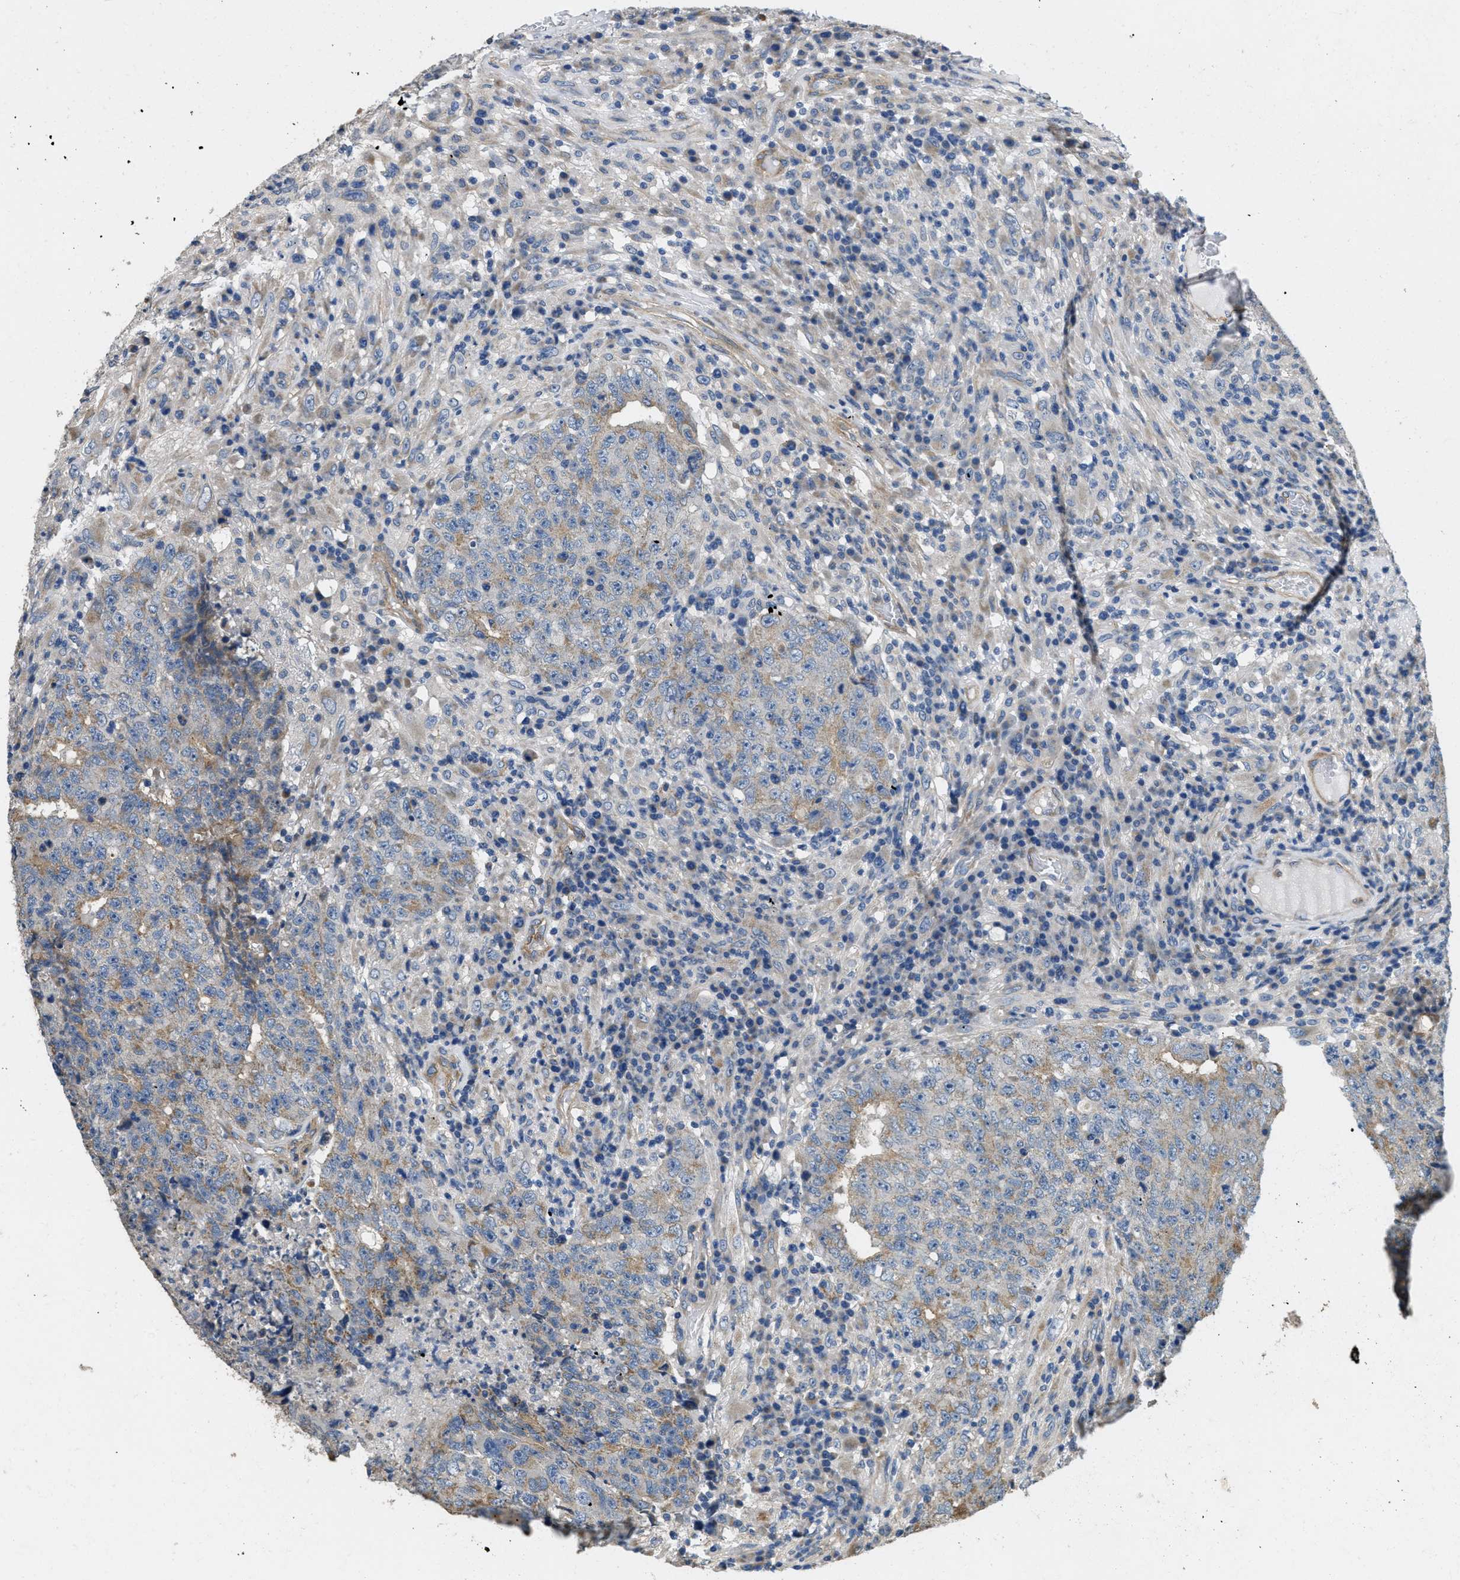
{"staining": {"intensity": "weak", "quantity": "<25%", "location": "cytoplasmic/membranous"}, "tissue": "testis cancer", "cell_type": "Tumor cells", "image_type": "cancer", "snomed": [{"axis": "morphology", "description": "Necrosis, NOS"}, {"axis": "morphology", "description": "Carcinoma, Embryonal, NOS"}, {"axis": "topography", "description": "Testis"}], "caption": "Immunohistochemistry photomicrograph of neoplastic tissue: human embryonal carcinoma (testis) stained with DAB (3,3'-diaminobenzidine) displays no significant protein positivity in tumor cells. The staining is performed using DAB (3,3'-diaminobenzidine) brown chromogen with nuclei counter-stained in using hematoxylin.", "gene": "TOMM70", "patient": {"sex": "male", "age": 19}}